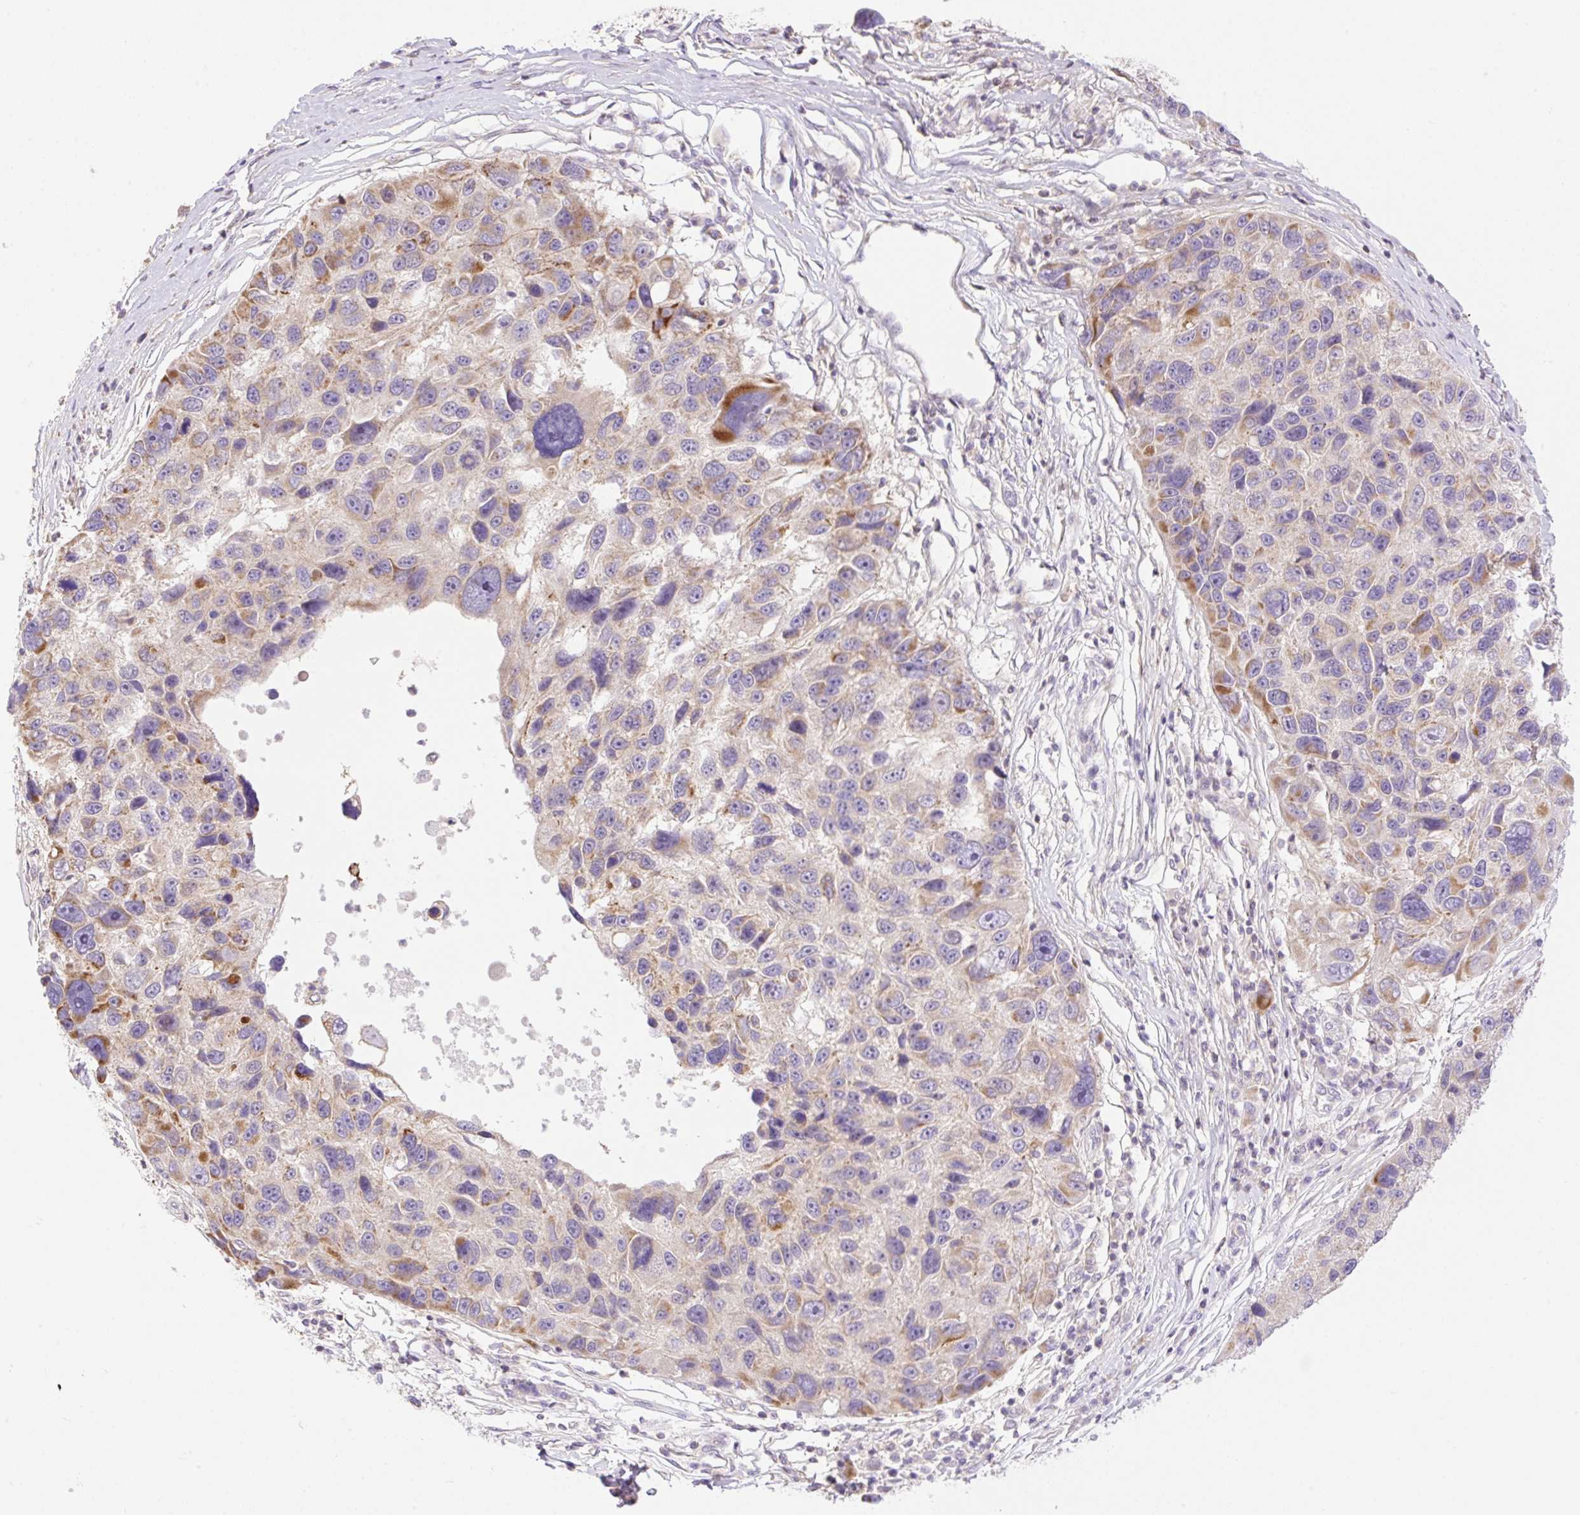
{"staining": {"intensity": "moderate", "quantity": "<25%", "location": "cytoplasmic/membranous"}, "tissue": "melanoma", "cell_type": "Tumor cells", "image_type": "cancer", "snomed": [{"axis": "morphology", "description": "Malignant melanoma, NOS"}, {"axis": "topography", "description": "Skin"}], "caption": "About <25% of tumor cells in melanoma reveal moderate cytoplasmic/membranous protein staining as visualized by brown immunohistochemical staining.", "gene": "VPS25", "patient": {"sex": "male", "age": 53}}